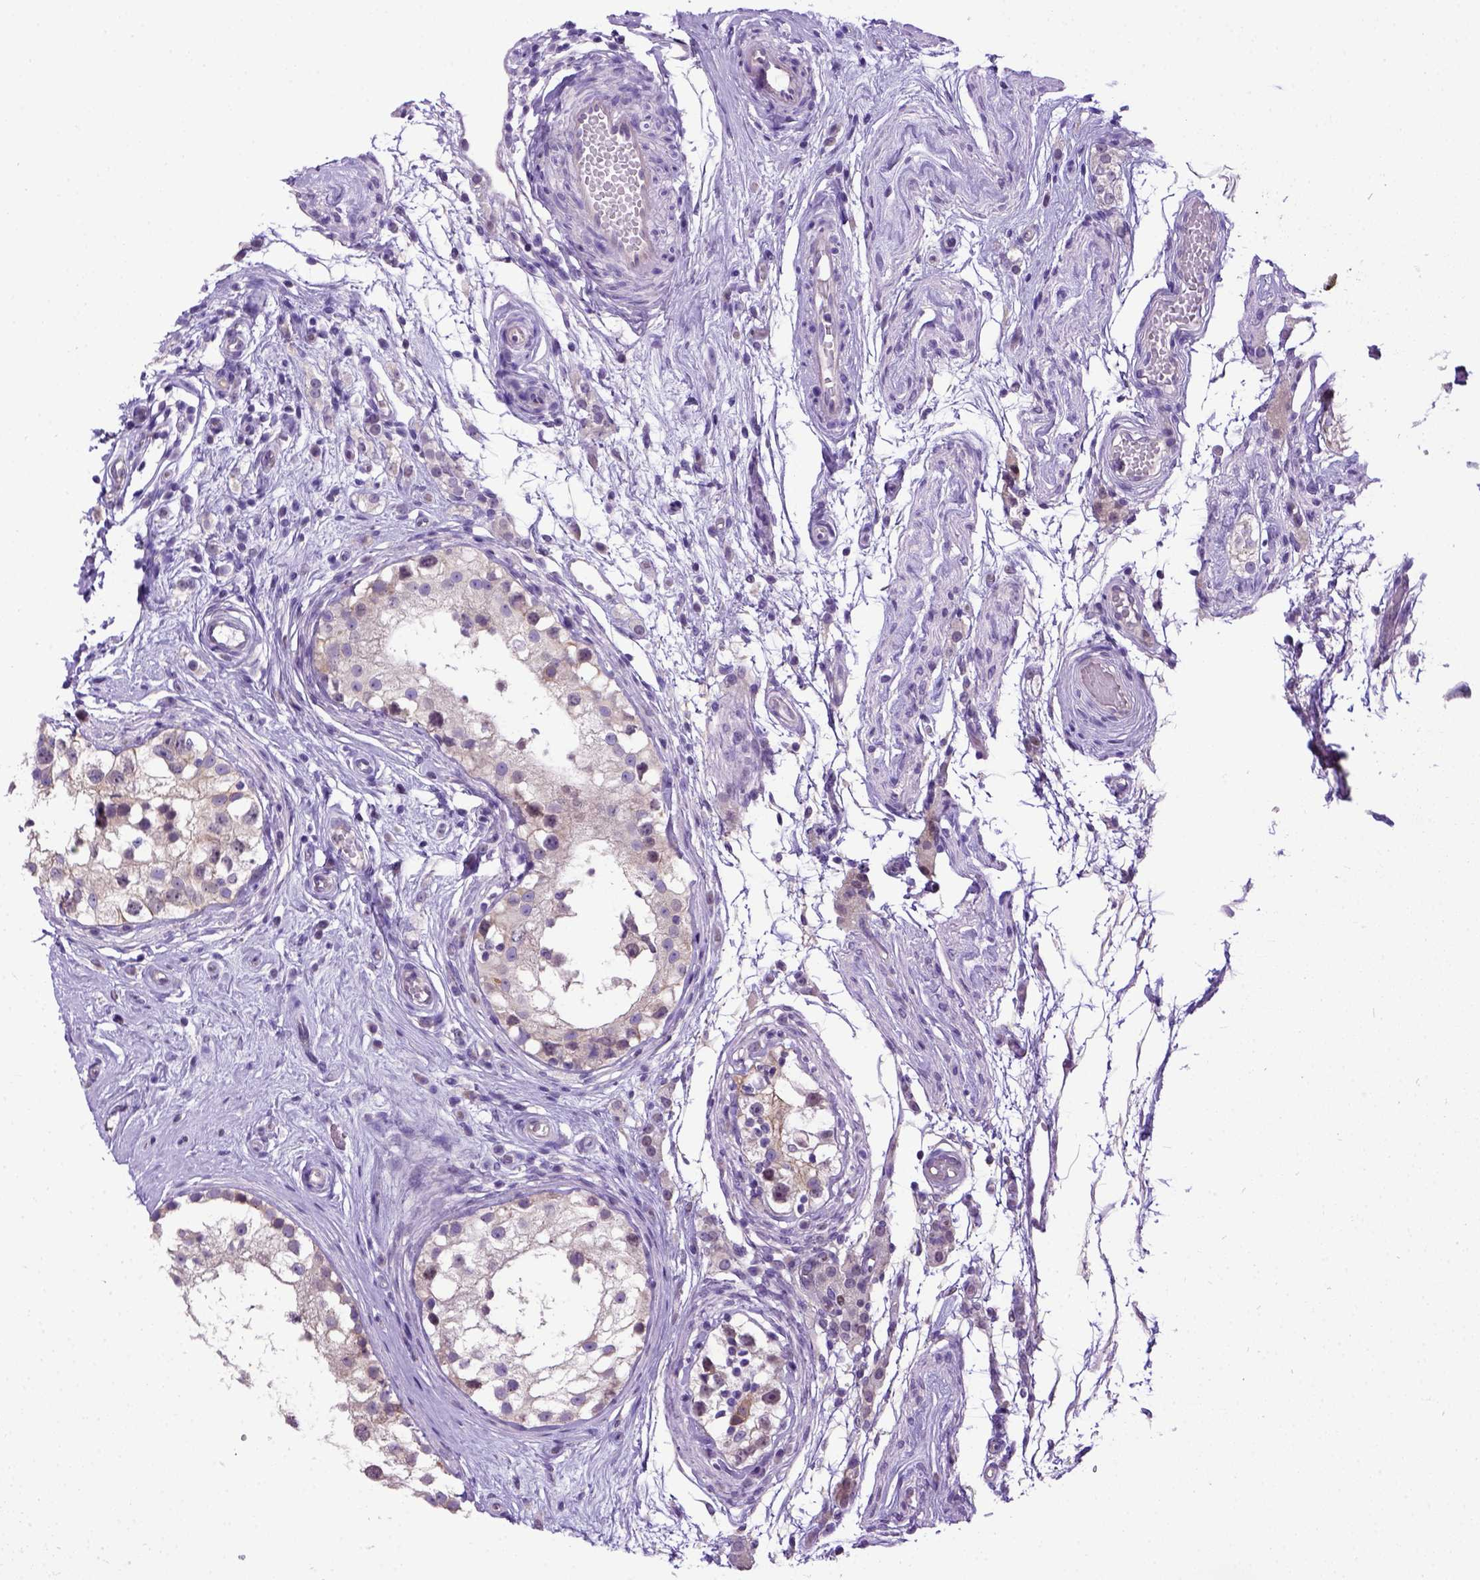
{"staining": {"intensity": "moderate", "quantity": "<25%", "location": "cytoplasmic/membranous,nuclear"}, "tissue": "testis", "cell_type": "Cells in seminiferous ducts", "image_type": "normal", "snomed": [{"axis": "morphology", "description": "Normal tissue, NOS"}, {"axis": "morphology", "description": "Seminoma, NOS"}, {"axis": "topography", "description": "Testis"}], "caption": "Protein staining by immunohistochemistry exhibits moderate cytoplasmic/membranous,nuclear positivity in approximately <25% of cells in seminiferous ducts in benign testis. The staining was performed using DAB to visualize the protein expression in brown, while the nuclei were stained in blue with hematoxylin (Magnification: 20x).", "gene": "NEK5", "patient": {"sex": "male", "age": 29}}